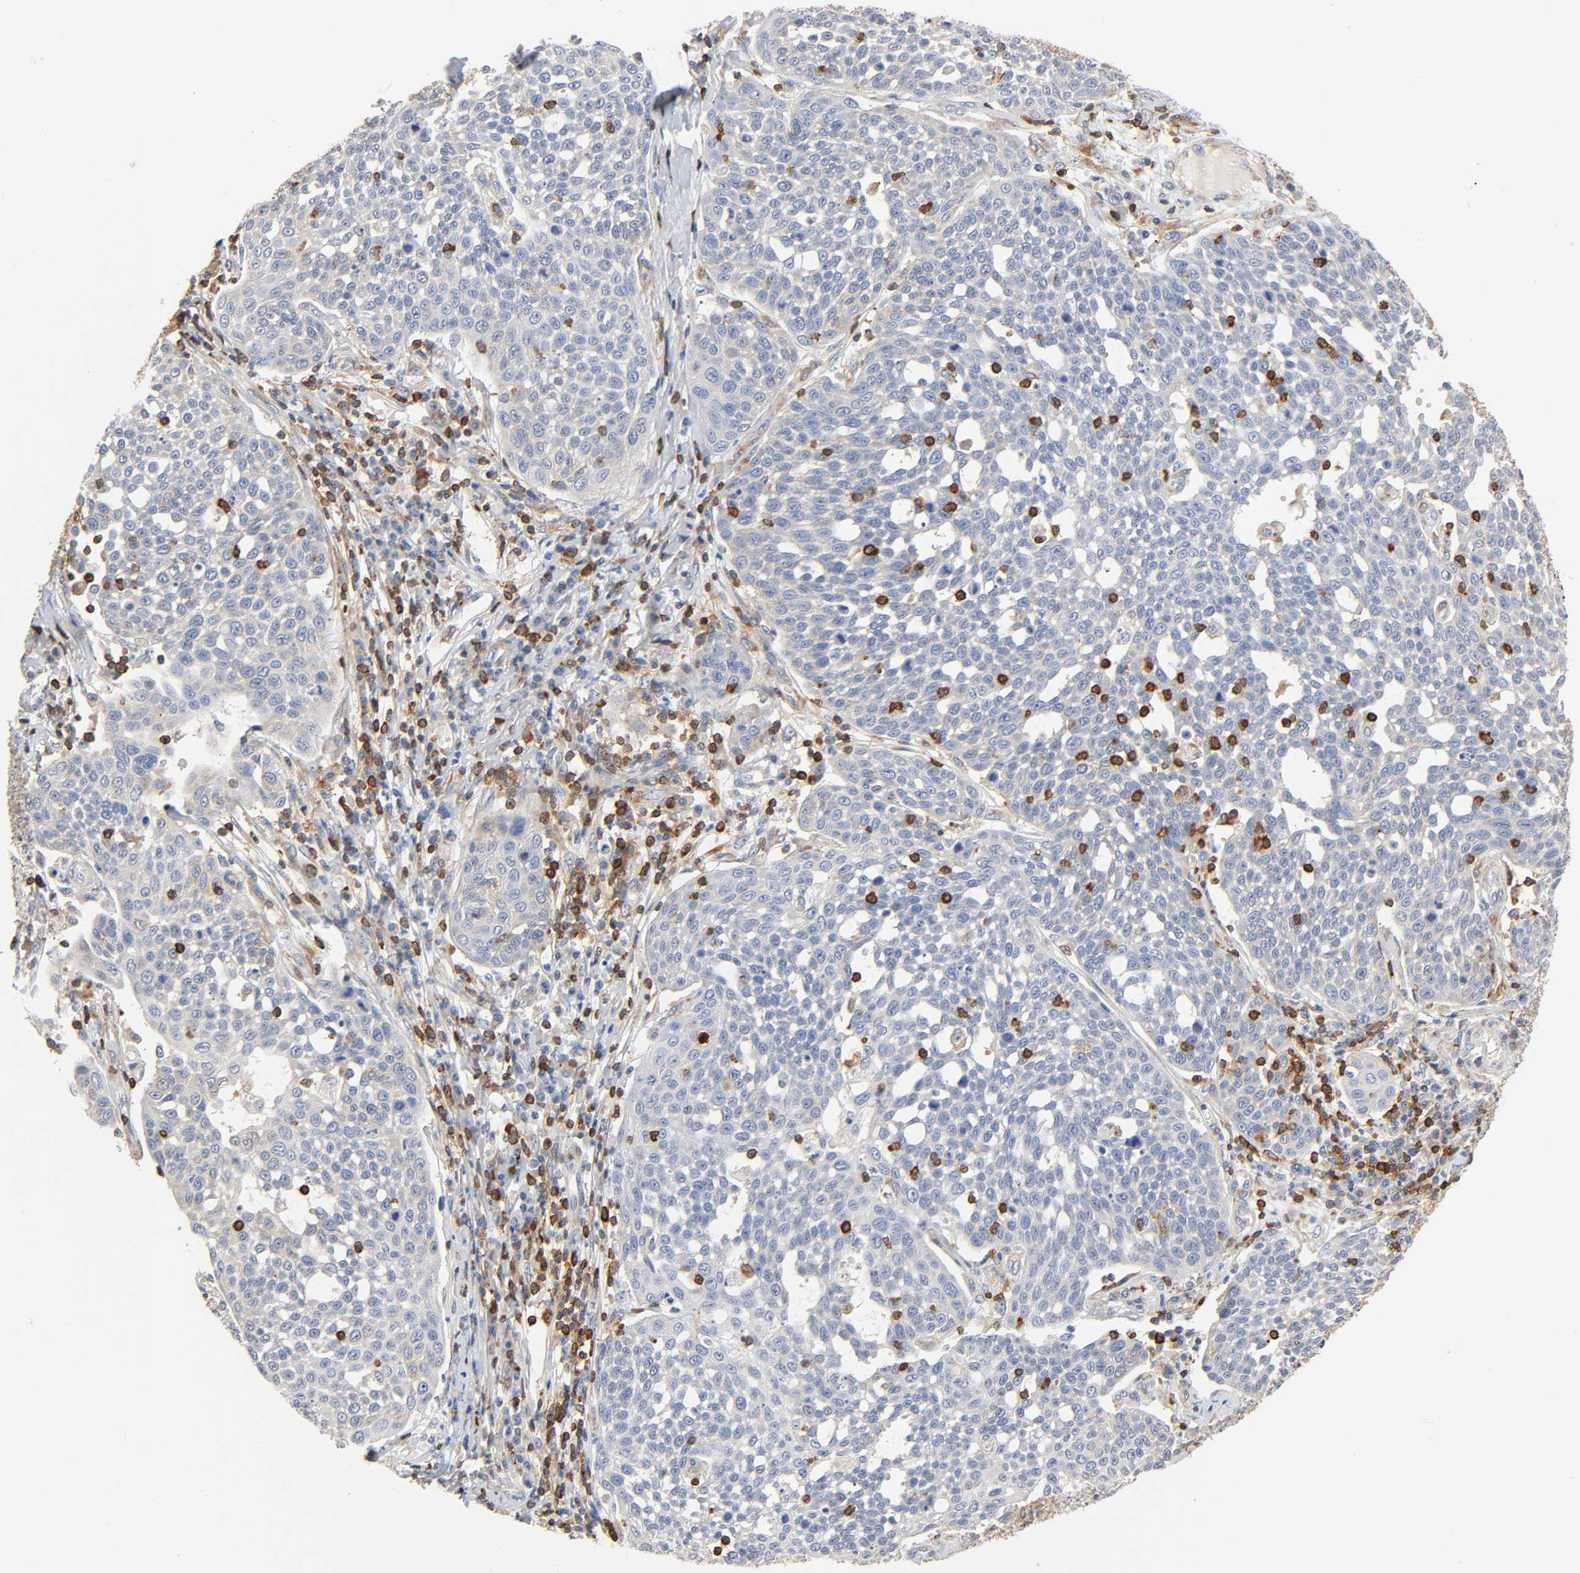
{"staining": {"intensity": "negative", "quantity": "none", "location": "none"}, "tissue": "cervical cancer", "cell_type": "Tumor cells", "image_type": "cancer", "snomed": [{"axis": "morphology", "description": "Squamous cell carcinoma, NOS"}, {"axis": "topography", "description": "Cervix"}], "caption": "An immunohistochemistry (IHC) image of cervical squamous cell carcinoma is shown. There is no staining in tumor cells of cervical squamous cell carcinoma.", "gene": "BIN1", "patient": {"sex": "female", "age": 34}}